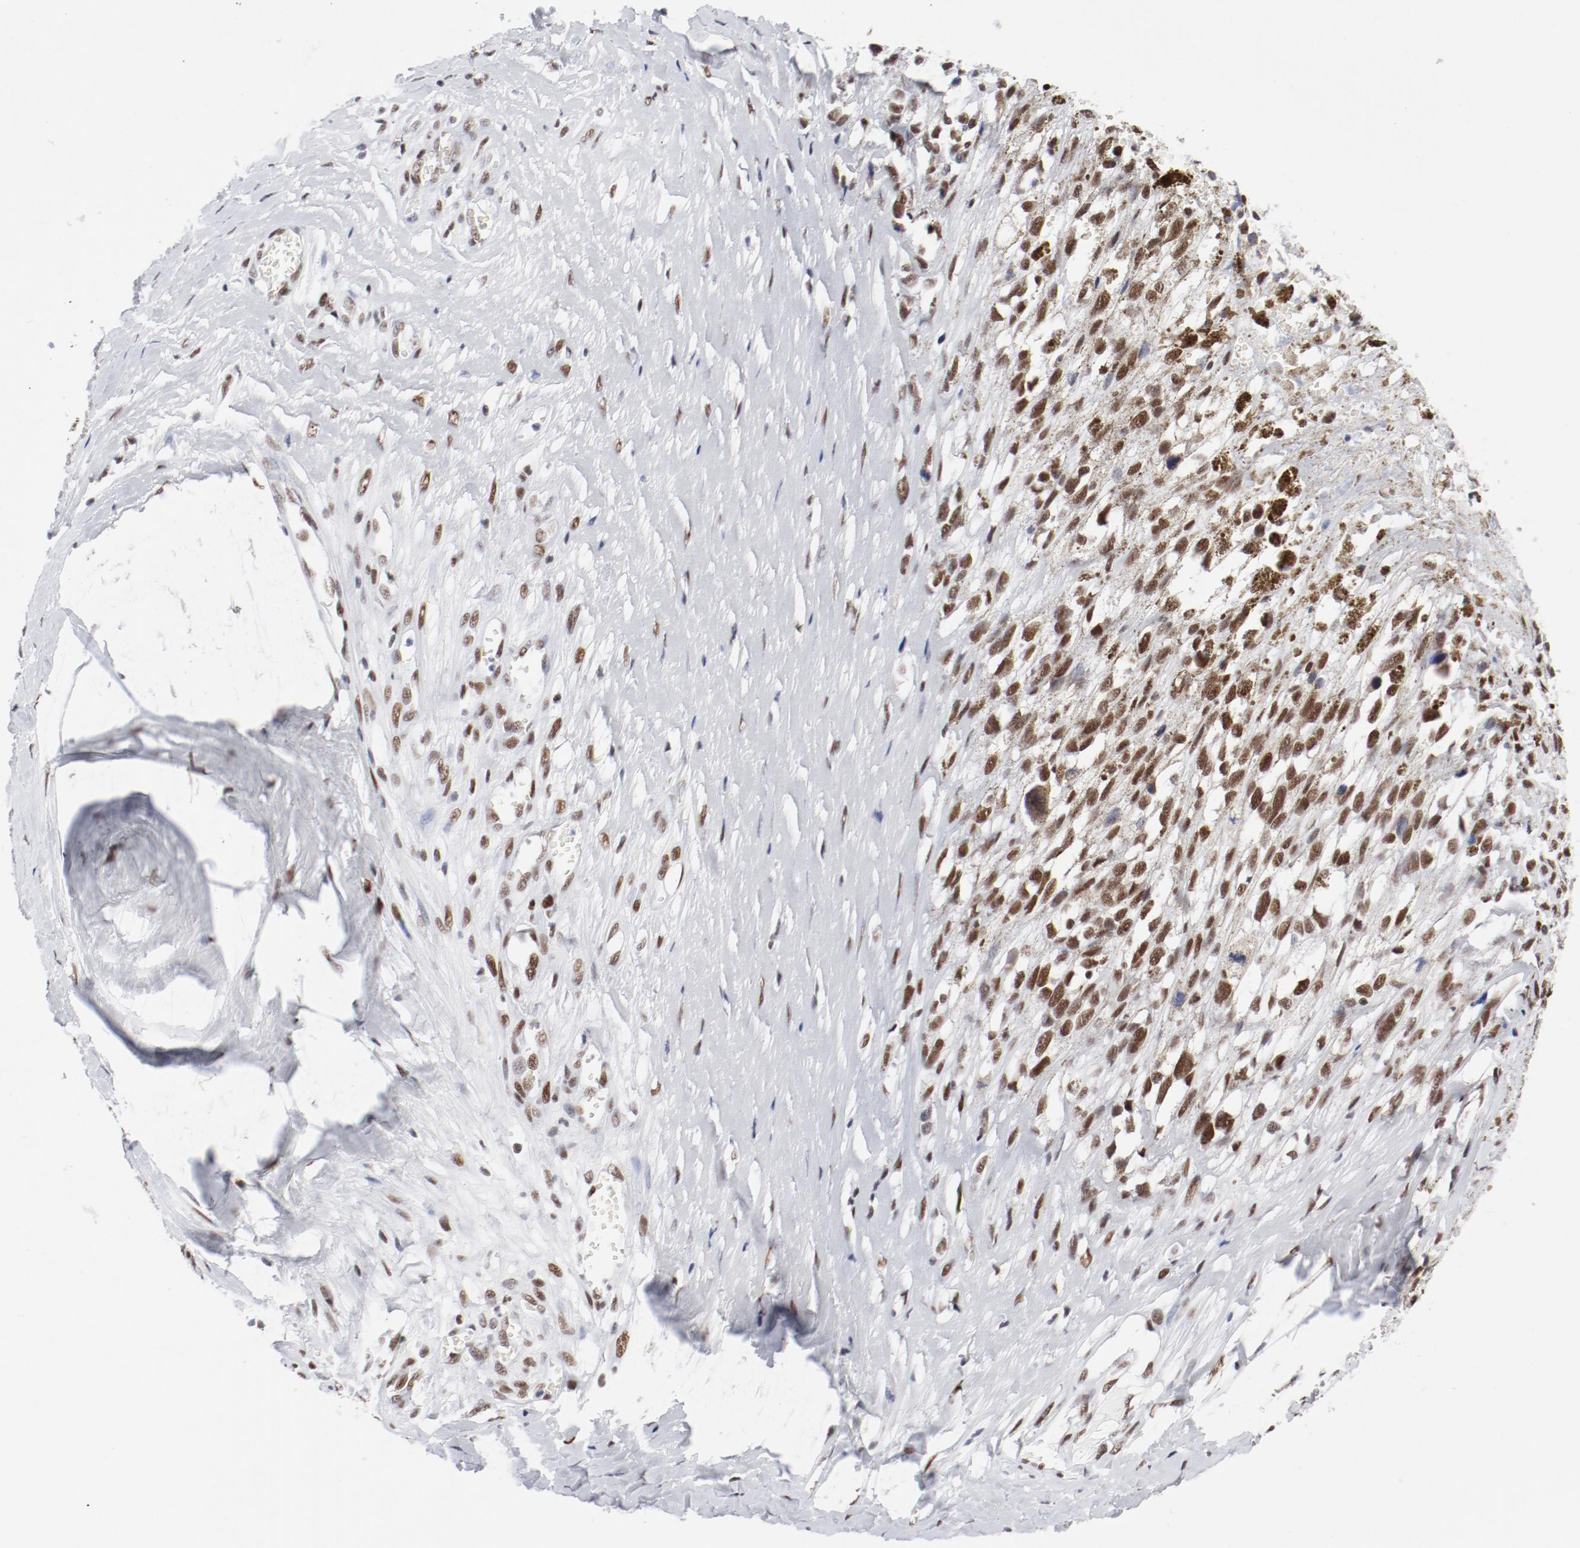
{"staining": {"intensity": "strong", "quantity": ">75%", "location": "nuclear"}, "tissue": "melanoma", "cell_type": "Tumor cells", "image_type": "cancer", "snomed": [{"axis": "morphology", "description": "Malignant melanoma, Metastatic site"}, {"axis": "topography", "description": "Lymph node"}], "caption": "A histopathology image of malignant melanoma (metastatic site) stained for a protein exhibits strong nuclear brown staining in tumor cells. Nuclei are stained in blue.", "gene": "ATF2", "patient": {"sex": "male", "age": 59}}